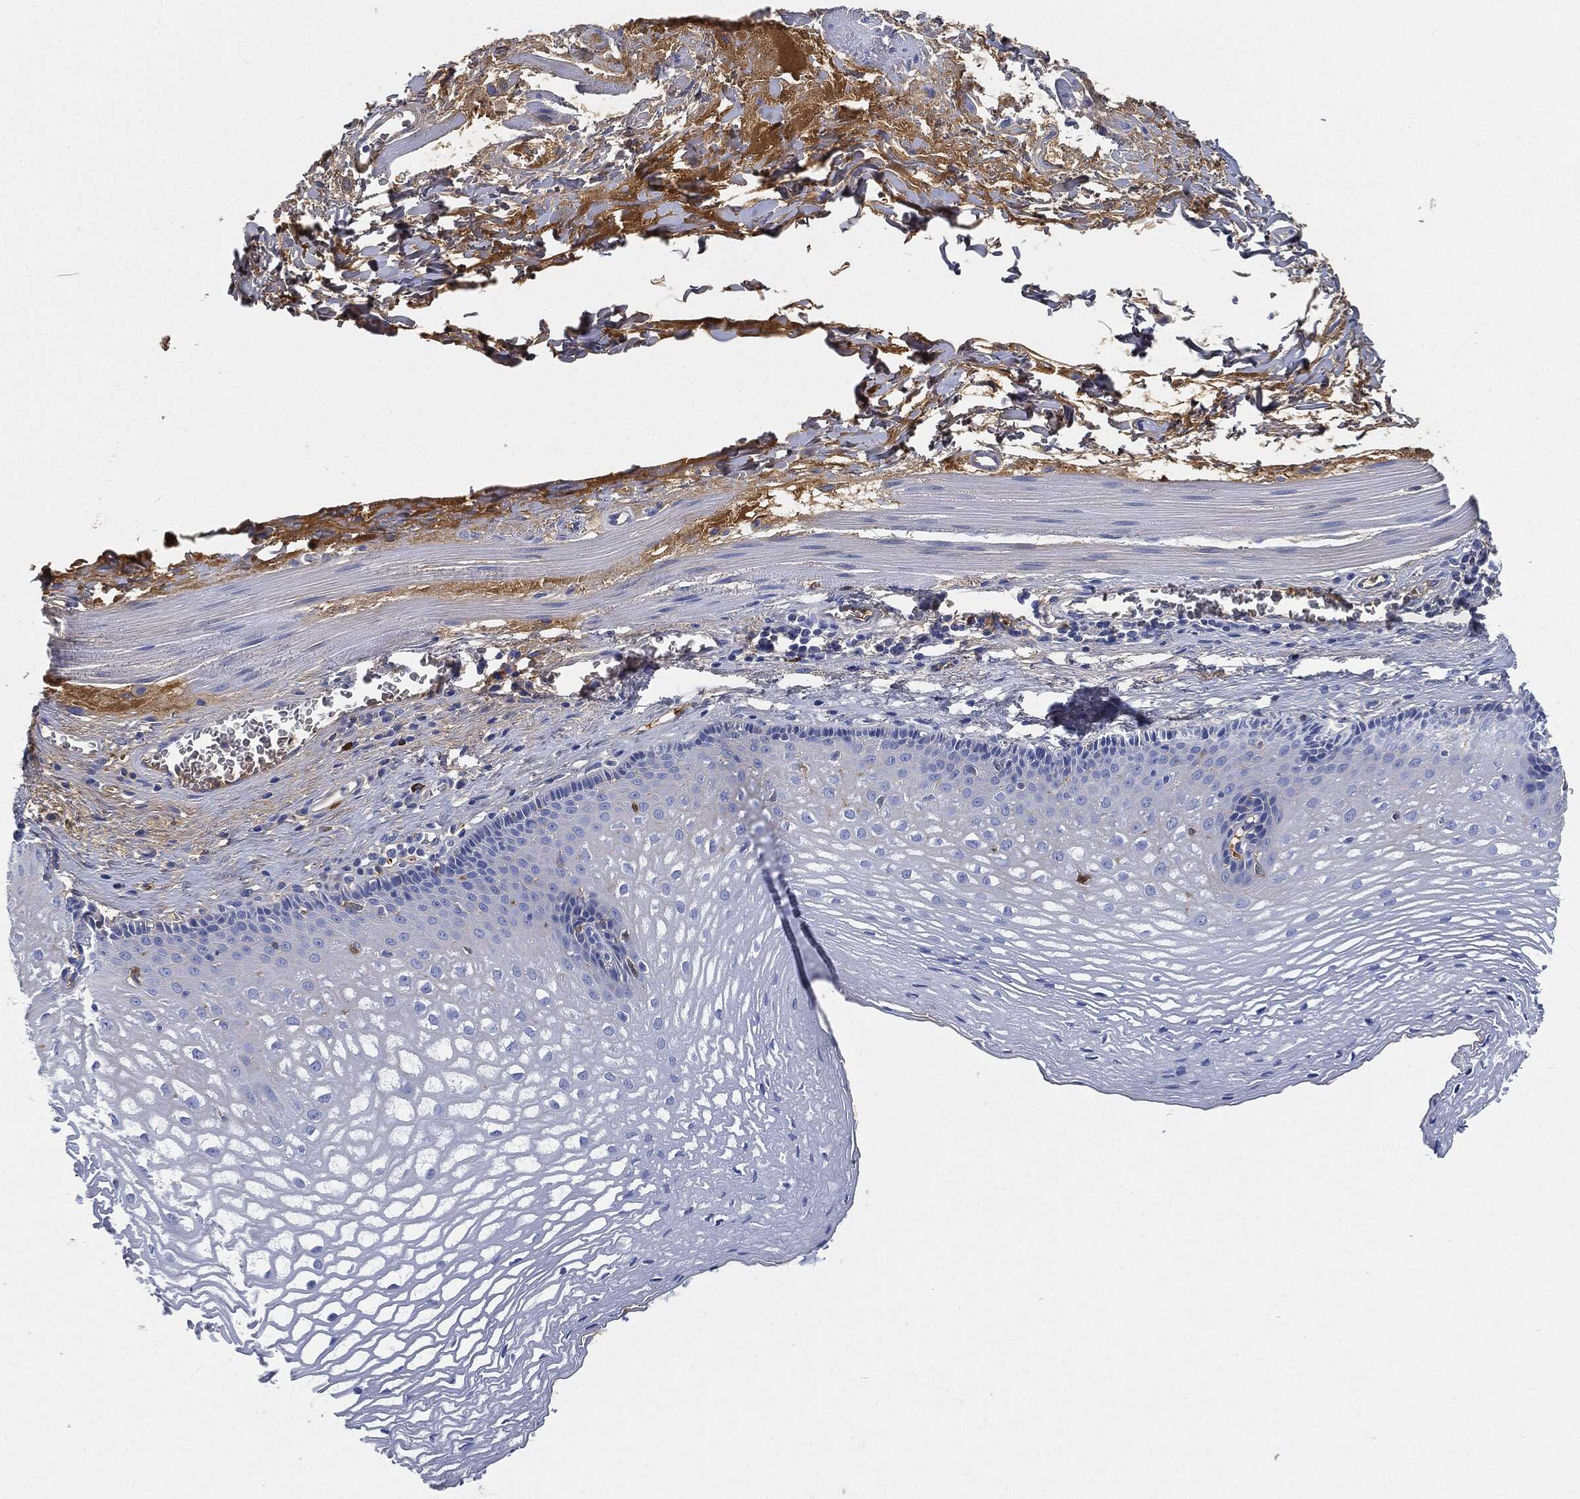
{"staining": {"intensity": "negative", "quantity": "none", "location": "none"}, "tissue": "esophagus", "cell_type": "Squamous epithelial cells", "image_type": "normal", "snomed": [{"axis": "morphology", "description": "Normal tissue, NOS"}, {"axis": "topography", "description": "Esophagus"}], "caption": "This is a image of immunohistochemistry (IHC) staining of normal esophagus, which shows no expression in squamous epithelial cells.", "gene": "IGLV6", "patient": {"sex": "male", "age": 76}}